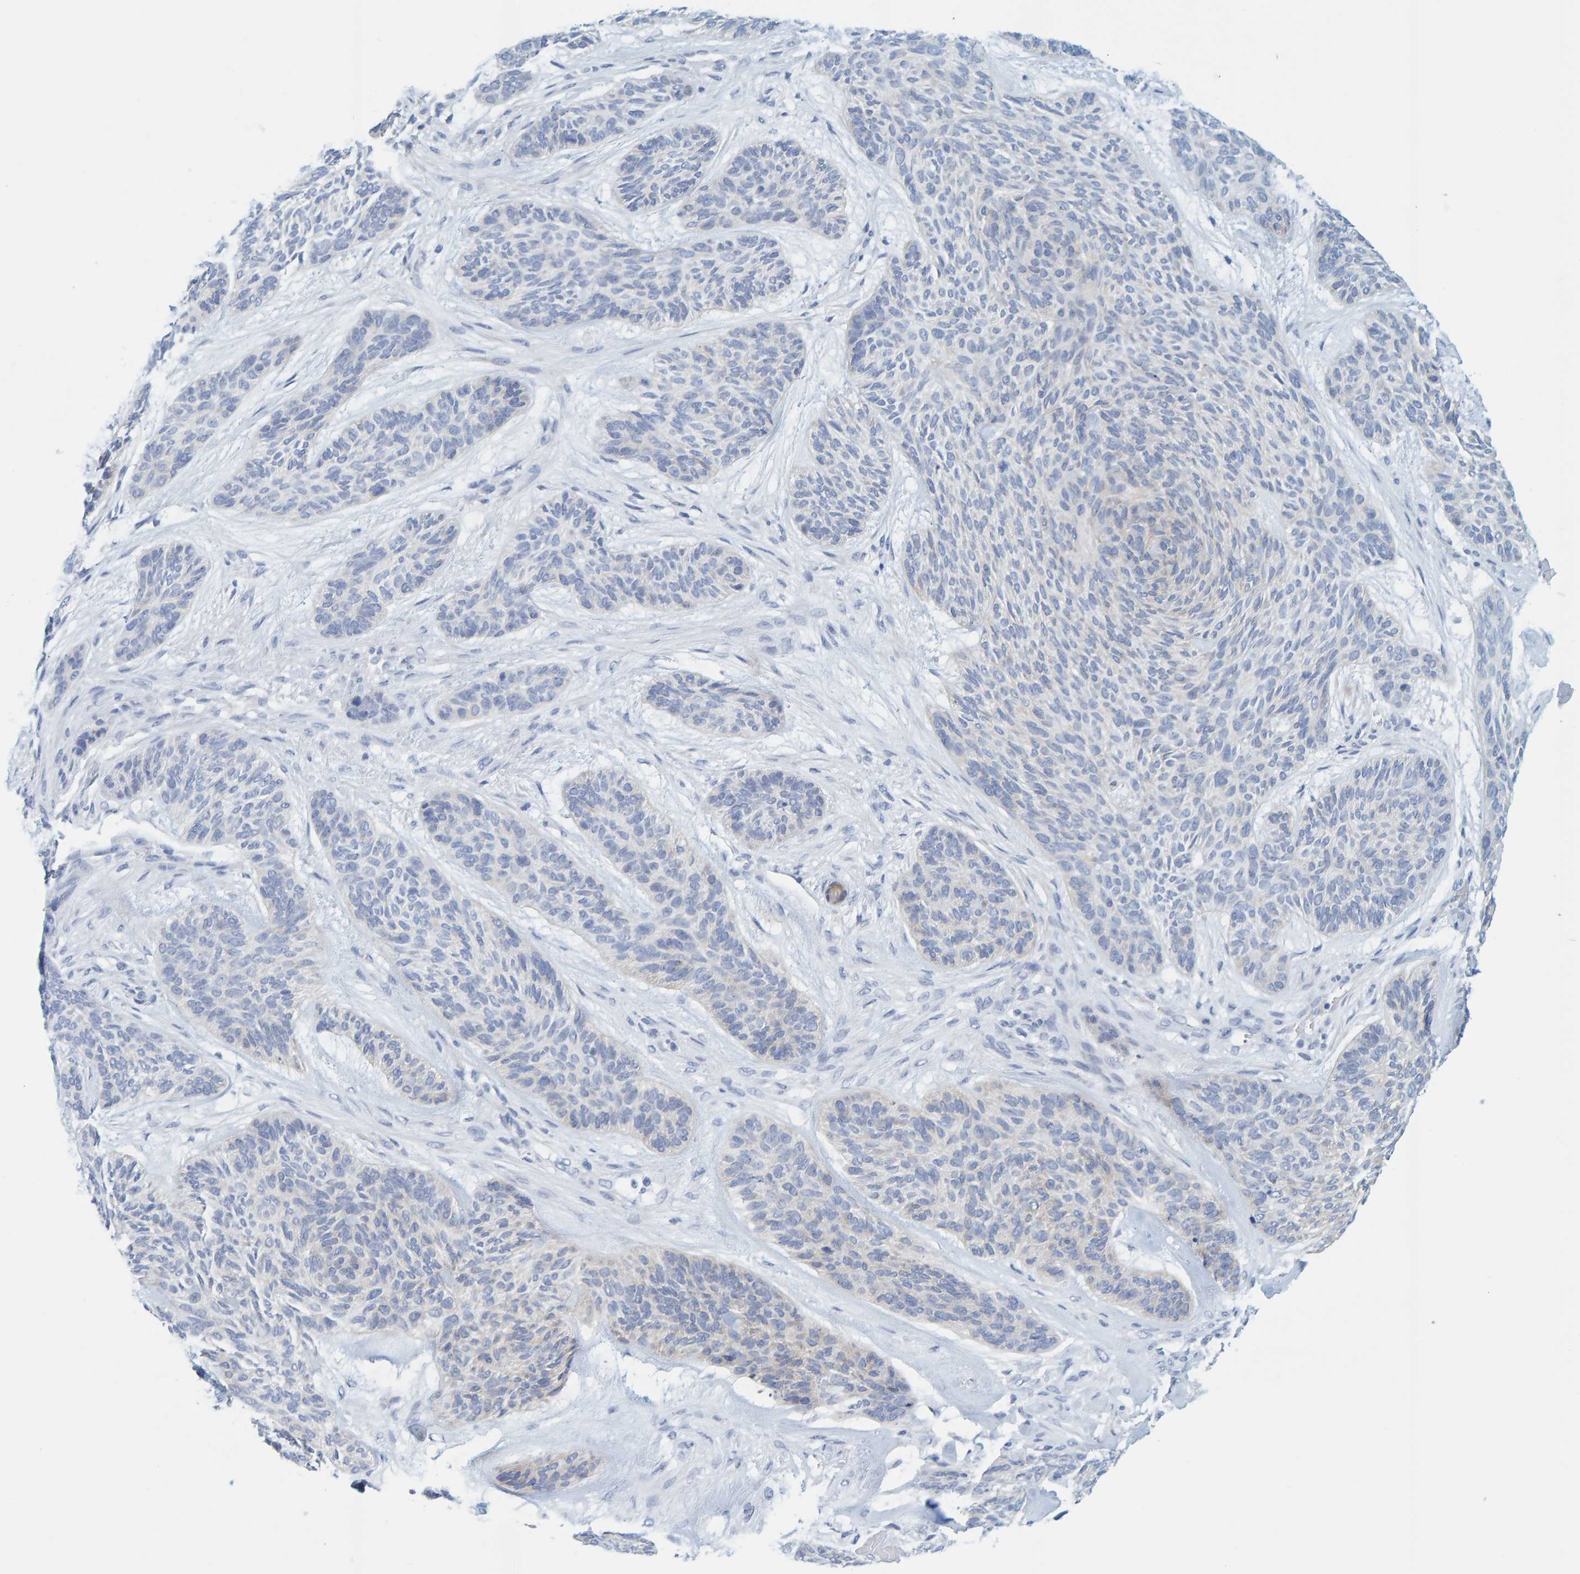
{"staining": {"intensity": "negative", "quantity": "none", "location": "none"}, "tissue": "skin cancer", "cell_type": "Tumor cells", "image_type": "cancer", "snomed": [{"axis": "morphology", "description": "Basal cell carcinoma"}, {"axis": "topography", "description": "Skin"}], "caption": "Skin cancer (basal cell carcinoma) stained for a protein using immunohistochemistry (IHC) reveals no expression tumor cells.", "gene": "KLHL11", "patient": {"sex": "male", "age": 55}}